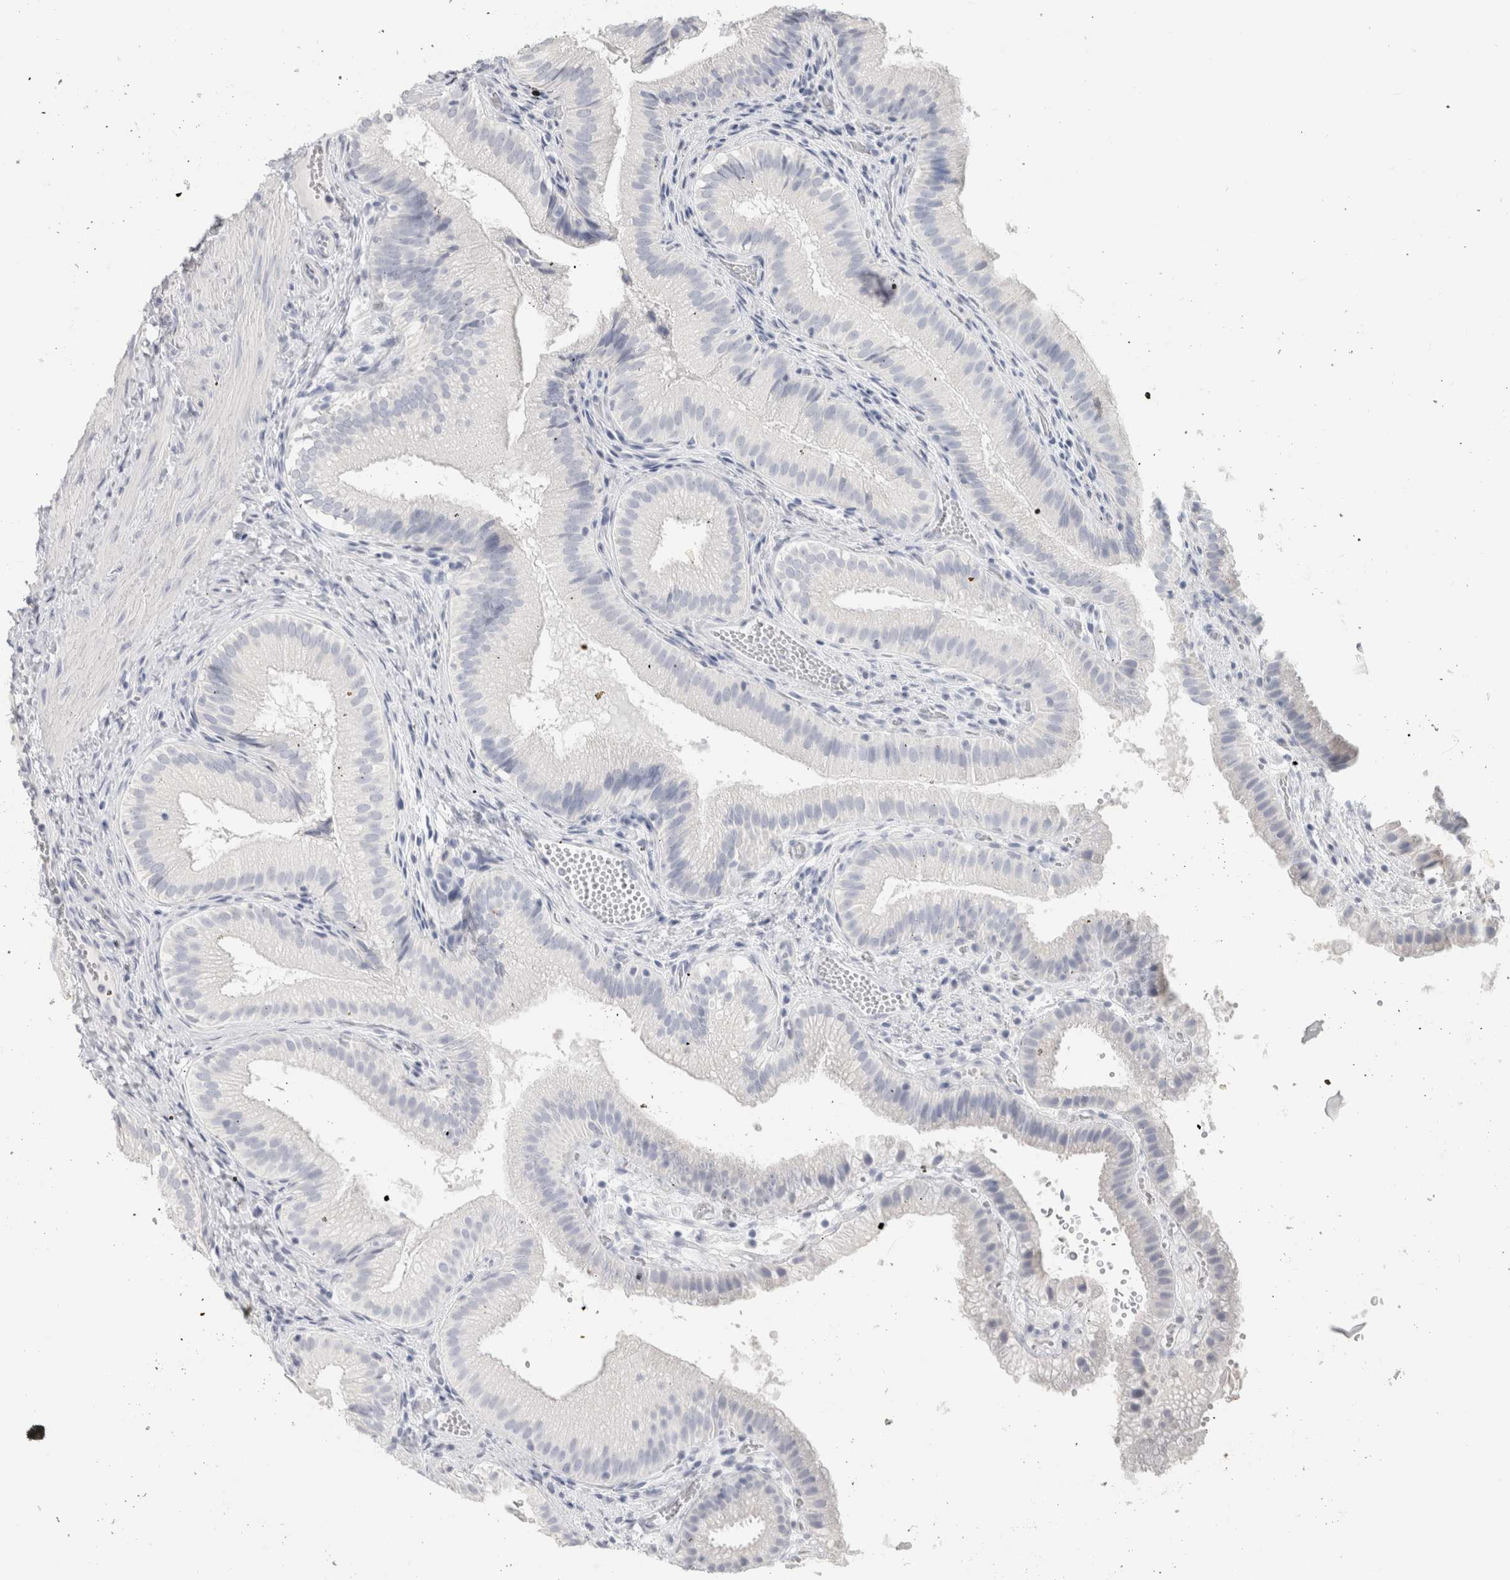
{"staining": {"intensity": "negative", "quantity": "none", "location": "none"}, "tissue": "gallbladder", "cell_type": "Glandular cells", "image_type": "normal", "snomed": [{"axis": "morphology", "description": "Normal tissue, NOS"}, {"axis": "topography", "description": "Gallbladder"}], "caption": "Photomicrograph shows no protein expression in glandular cells of benign gallbladder.", "gene": "SLC6A1", "patient": {"sex": "female", "age": 30}}